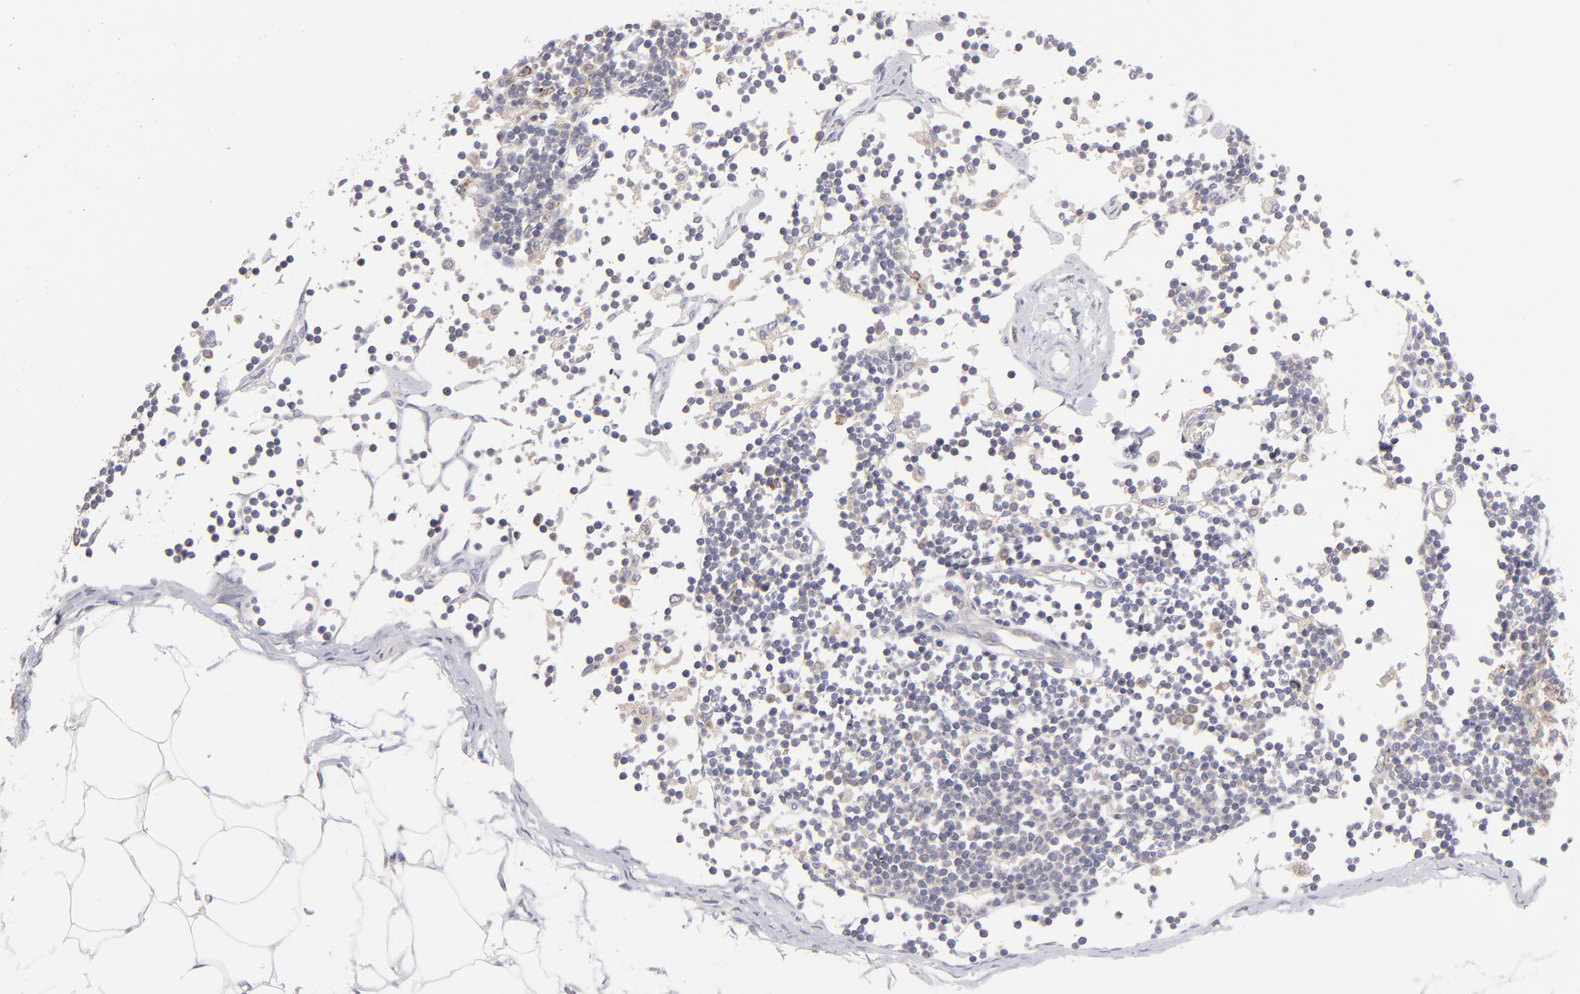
{"staining": {"intensity": "negative", "quantity": "none", "location": "none"}, "tissue": "adipose tissue", "cell_type": "Adipocytes", "image_type": "normal", "snomed": [{"axis": "morphology", "description": "Normal tissue, NOS"}, {"axis": "morphology", "description": "Adenocarcinoma, NOS"}, {"axis": "topography", "description": "Colon"}, {"axis": "topography", "description": "Peripheral nerve tissue"}], "caption": "Unremarkable adipose tissue was stained to show a protein in brown. There is no significant positivity in adipocytes.", "gene": "HCCS", "patient": {"sex": "male", "age": 14}}